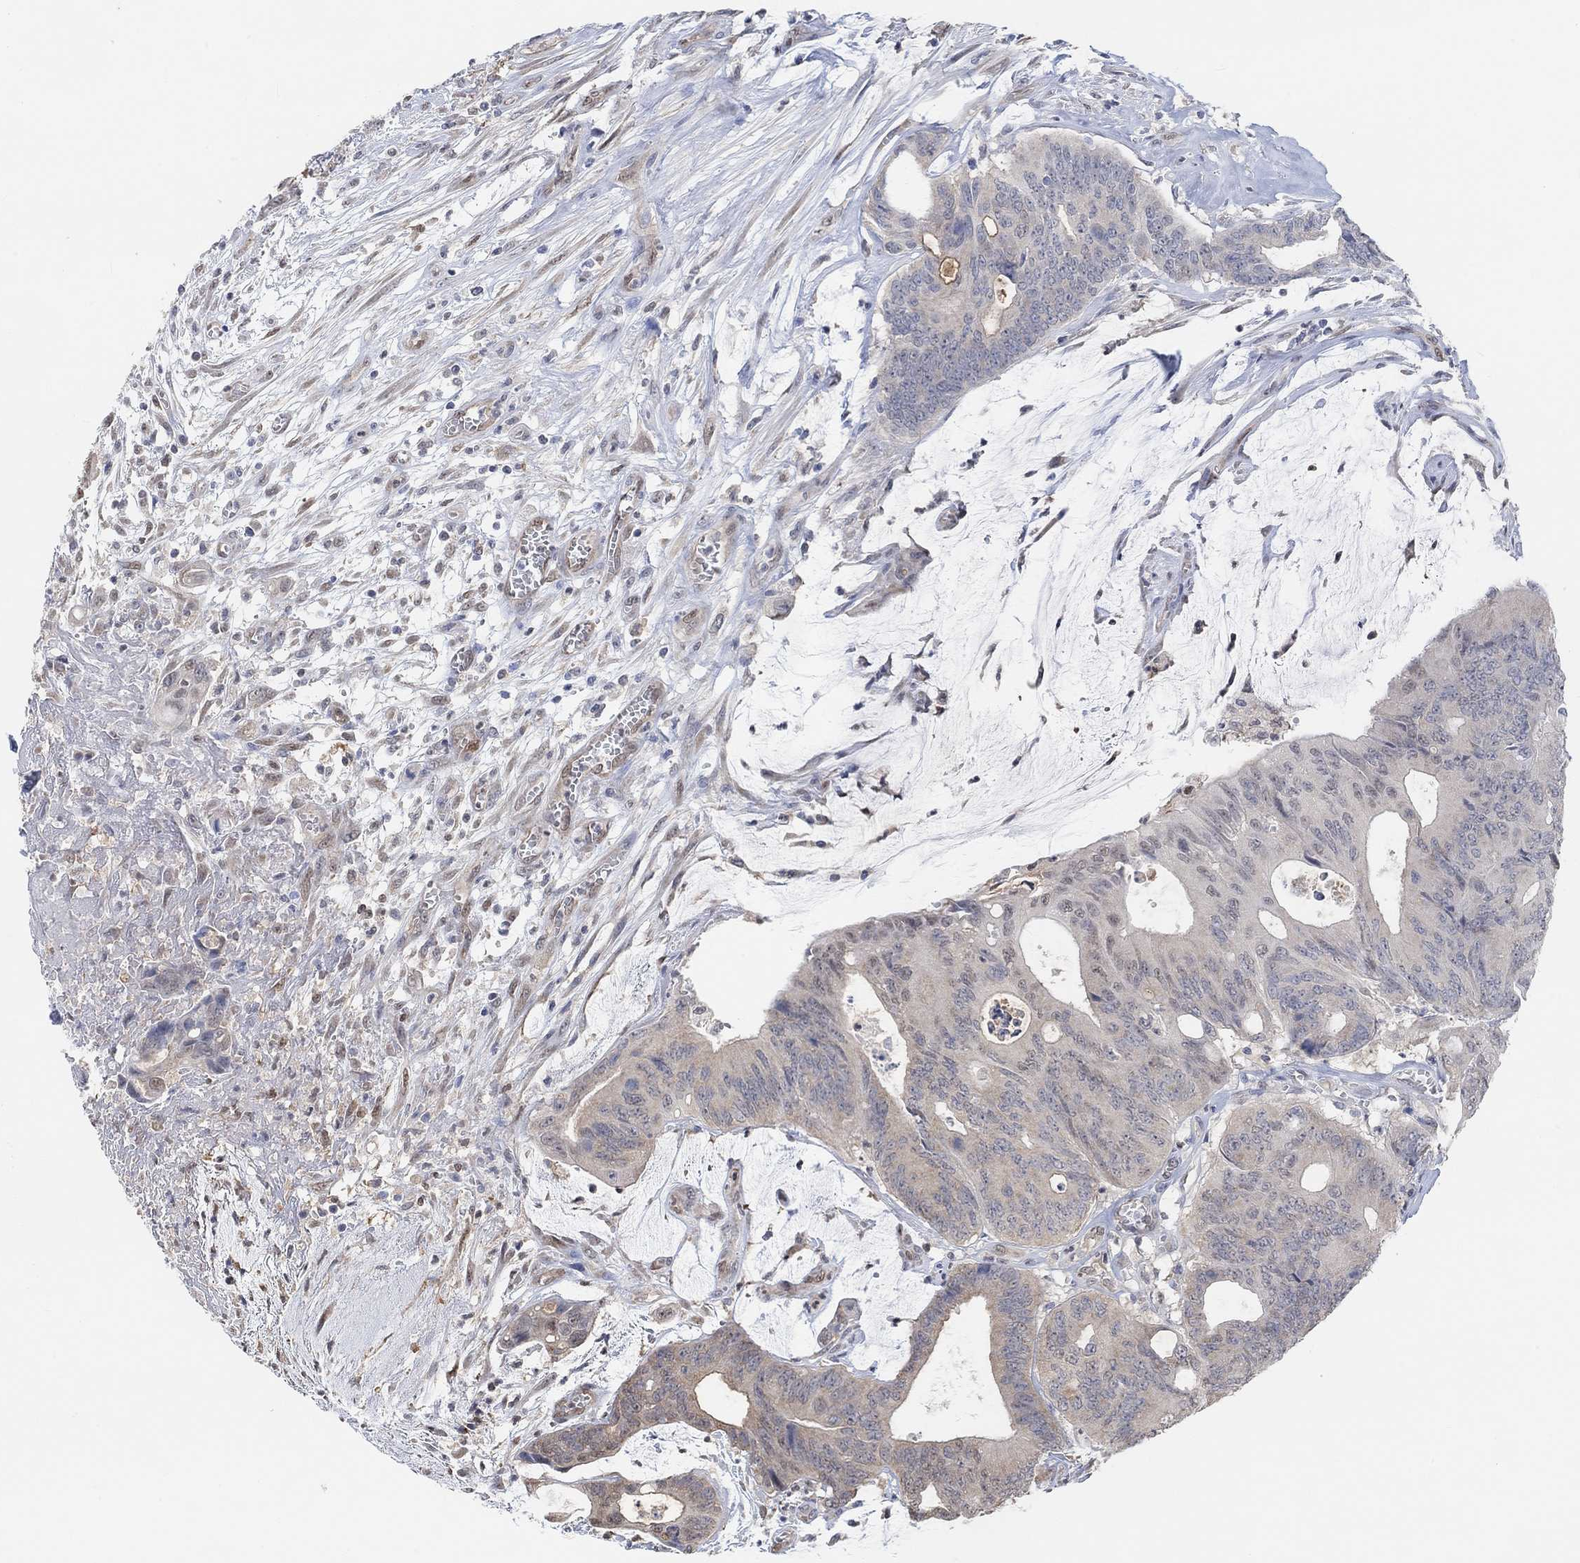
{"staining": {"intensity": "moderate", "quantity": "<25%", "location": "cytoplasmic/membranous"}, "tissue": "colorectal cancer", "cell_type": "Tumor cells", "image_type": "cancer", "snomed": [{"axis": "morphology", "description": "Normal tissue, NOS"}, {"axis": "morphology", "description": "Adenocarcinoma, NOS"}, {"axis": "topography", "description": "Colon"}], "caption": "Human adenocarcinoma (colorectal) stained for a protein (brown) displays moderate cytoplasmic/membranous positive expression in about <25% of tumor cells.", "gene": "MUC1", "patient": {"sex": "male", "age": 65}}